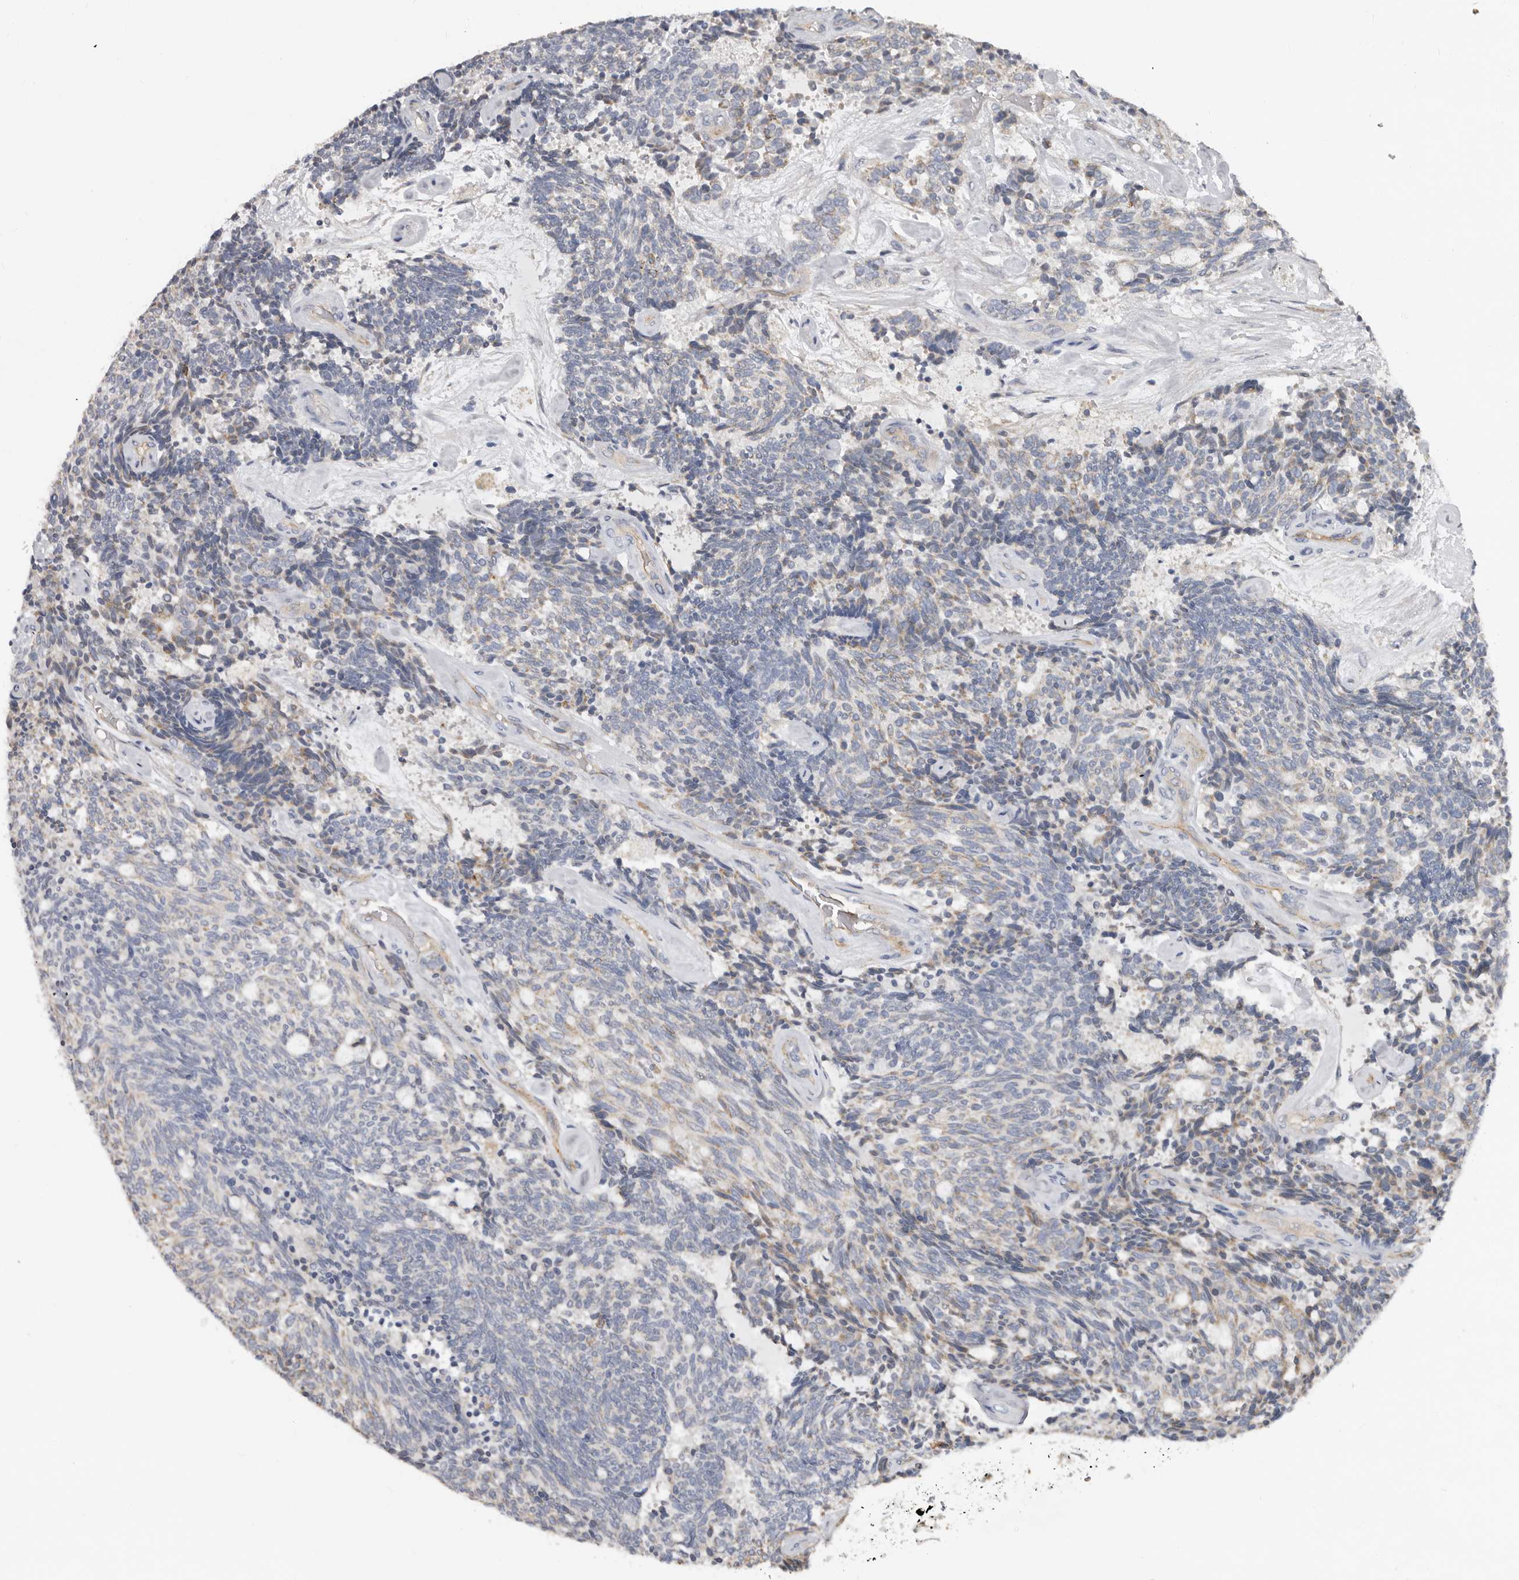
{"staining": {"intensity": "moderate", "quantity": "<25%", "location": "cytoplasmic/membranous"}, "tissue": "carcinoid", "cell_type": "Tumor cells", "image_type": "cancer", "snomed": [{"axis": "morphology", "description": "Carcinoid, malignant, NOS"}, {"axis": "topography", "description": "Pancreas"}], "caption": "Immunohistochemistry (IHC) histopathology image of carcinoid stained for a protein (brown), which demonstrates low levels of moderate cytoplasmic/membranous staining in approximately <25% of tumor cells.", "gene": "SPTA1", "patient": {"sex": "female", "age": 54}}